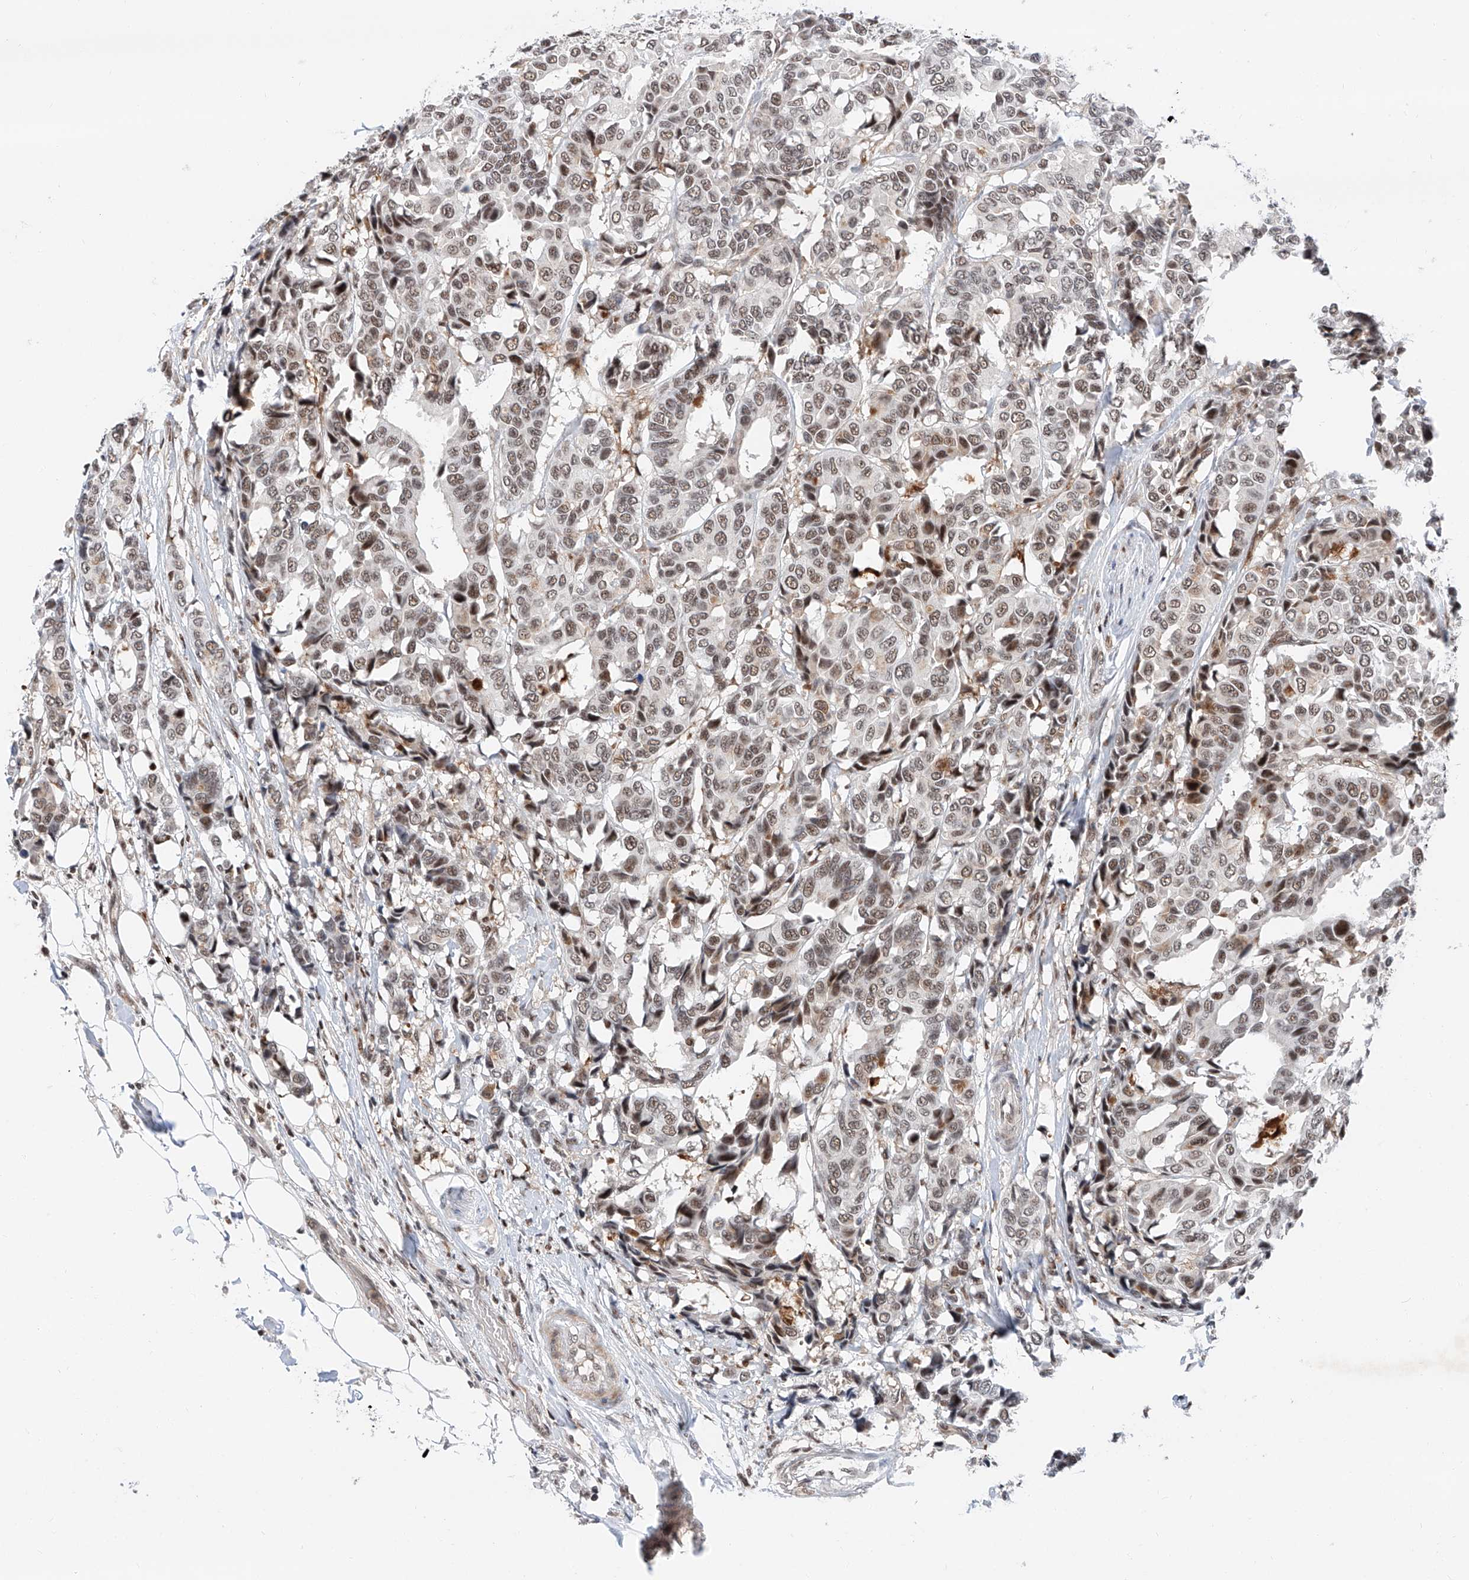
{"staining": {"intensity": "weak", "quantity": "25%-75%", "location": "nuclear"}, "tissue": "breast cancer", "cell_type": "Tumor cells", "image_type": "cancer", "snomed": [{"axis": "morphology", "description": "Duct carcinoma"}, {"axis": "topography", "description": "Breast"}], "caption": "Tumor cells demonstrate low levels of weak nuclear expression in about 25%-75% of cells in breast cancer (infiltrating ductal carcinoma).", "gene": "SNRNP200", "patient": {"sex": "female", "age": 87}}